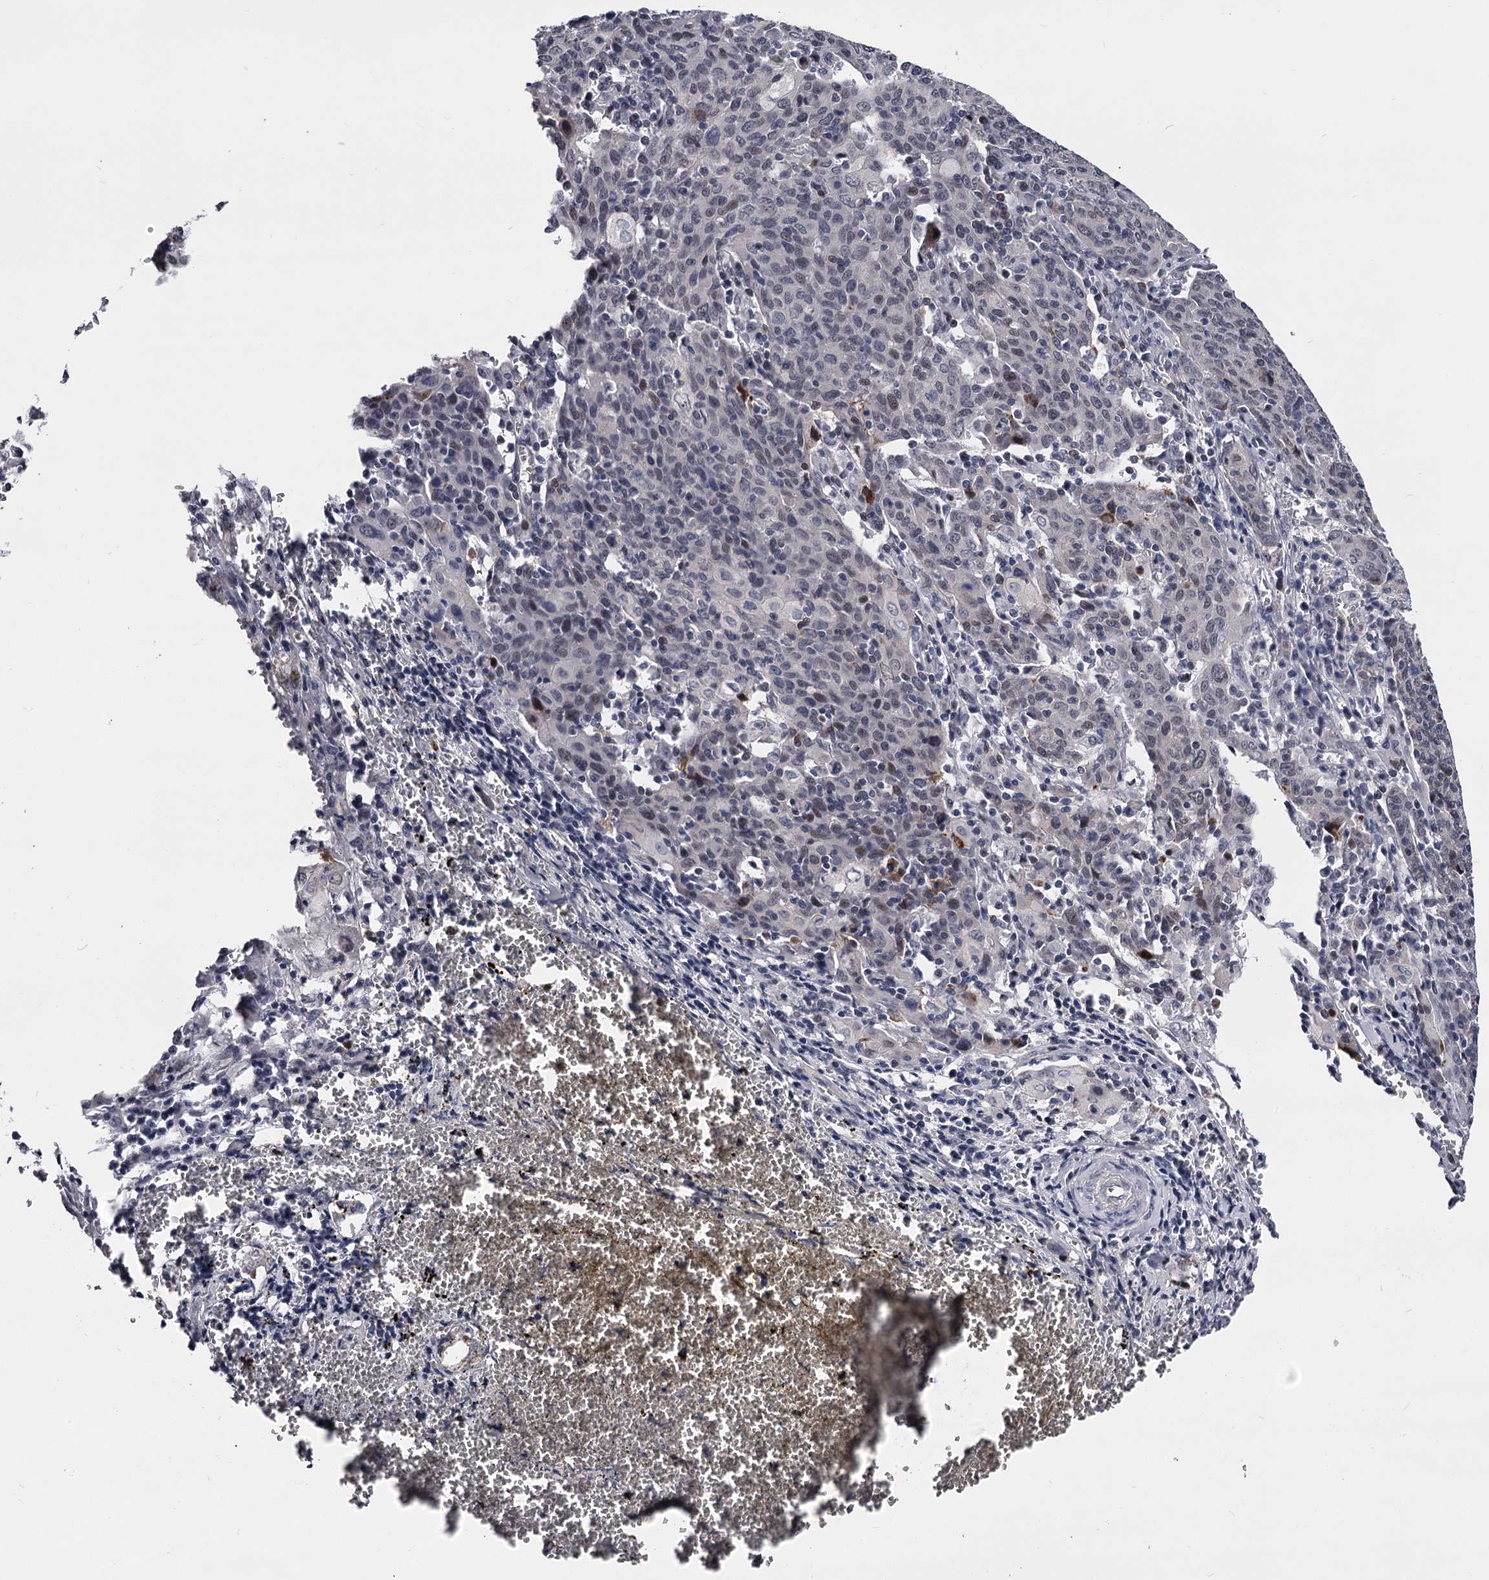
{"staining": {"intensity": "negative", "quantity": "none", "location": "none"}, "tissue": "cervical cancer", "cell_type": "Tumor cells", "image_type": "cancer", "snomed": [{"axis": "morphology", "description": "Squamous cell carcinoma, NOS"}, {"axis": "topography", "description": "Cervix"}], "caption": "Human cervical squamous cell carcinoma stained for a protein using immunohistochemistry displays no positivity in tumor cells.", "gene": "OVOL2", "patient": {"sex": "female", "age": 67}}